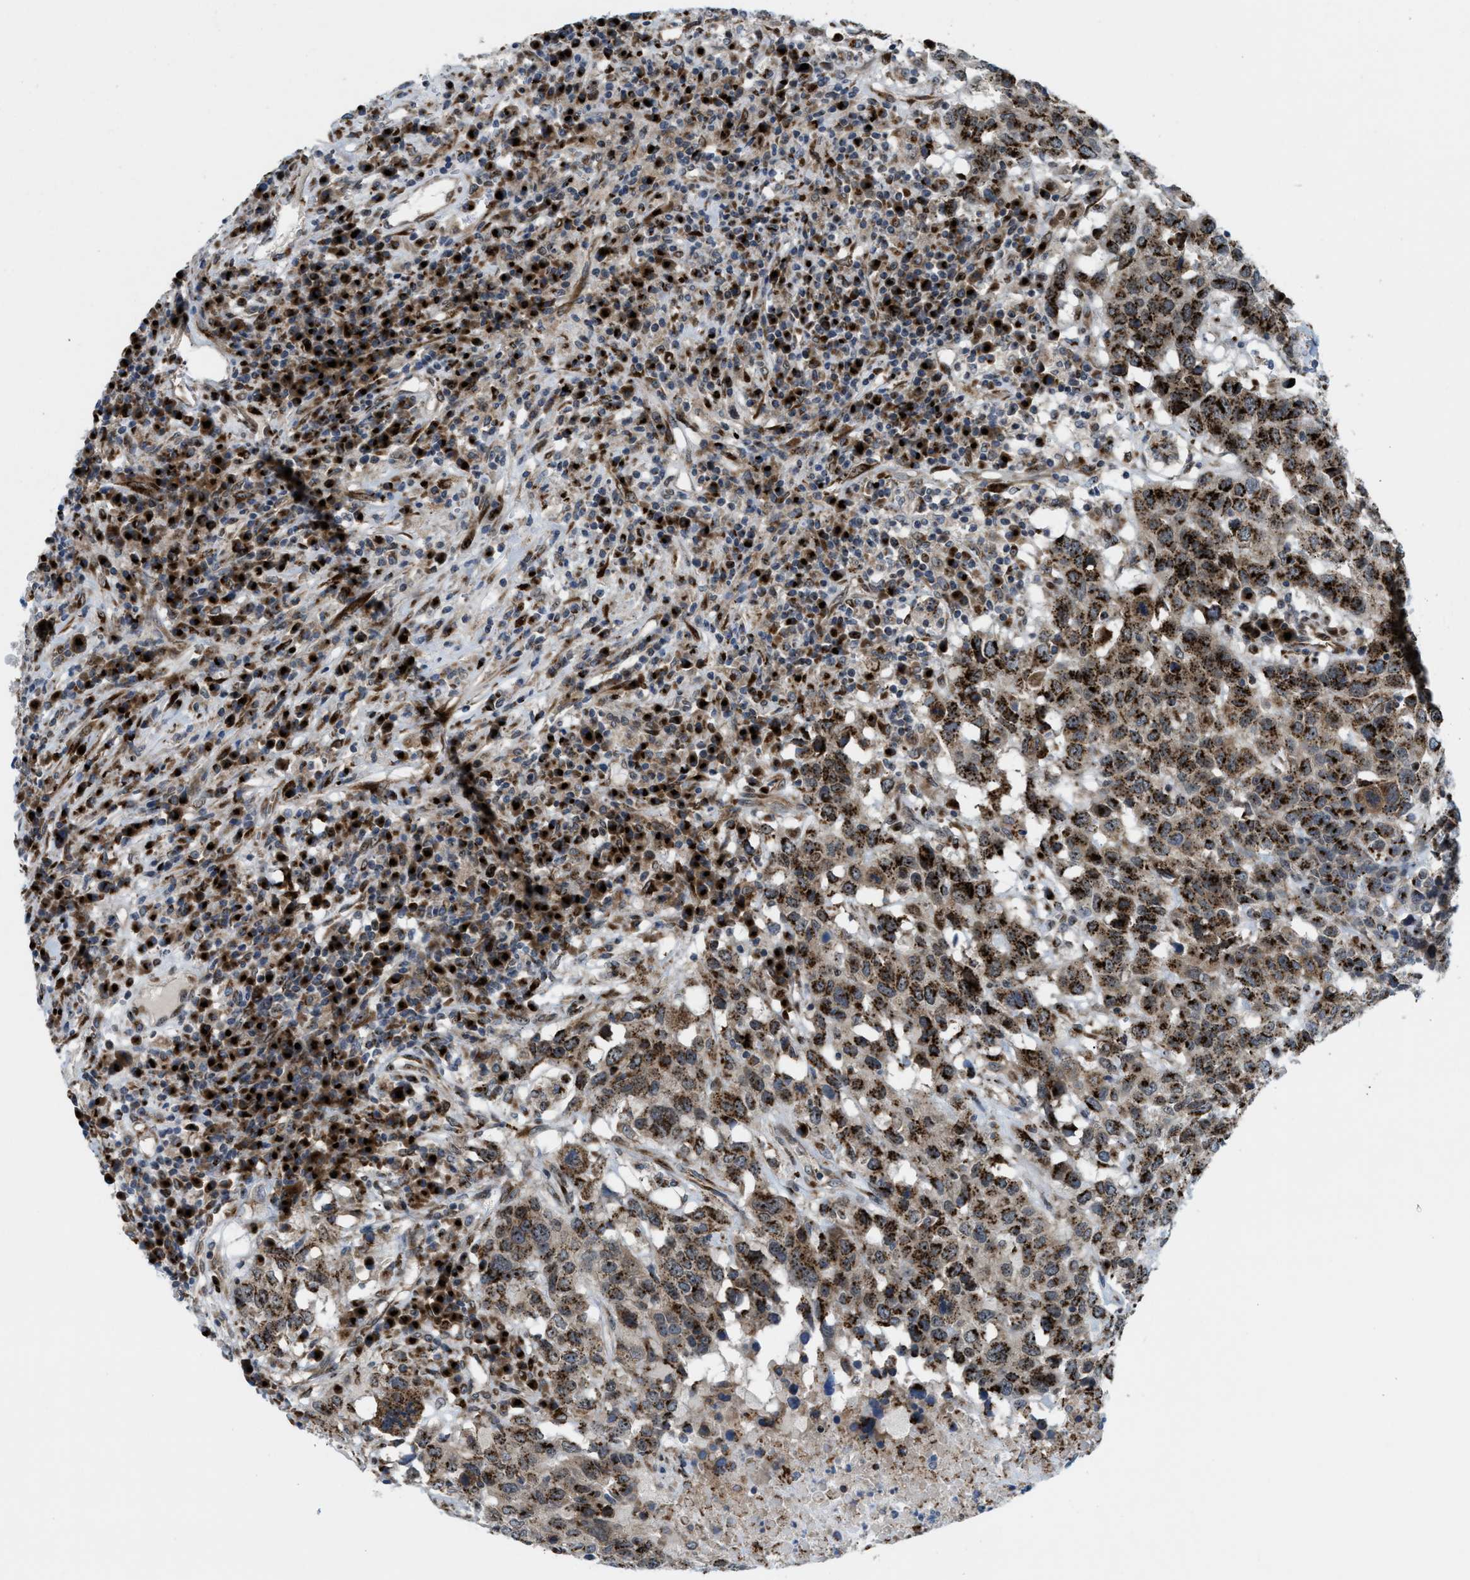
{"staining": {"intensity": "strong", "quantity": ">75%", "location": "cytoplasmic/membranous"}, "tissue": "head and neck cancer", "cell_type": "Tumor cells", "image_type": "cancer", "snomed": [{"axis": "morphology", "description": "Squamous cell carcinoma, NOS"}, {"axis": "topography", "description": "Head-Neck"}], "caption": "Protein expression analysis of head and neck cancer (squamous cell carcinoma) shows strong cytoplasmic/membranous expression in approximately >75% of tumor cells. (DAB (3,3'-diaminobenzidine) IHC, brown staining for protein, blue staining for nuclei).", "gene": "SLC38A10", "patient": {"sex": "male", "age": 66}}